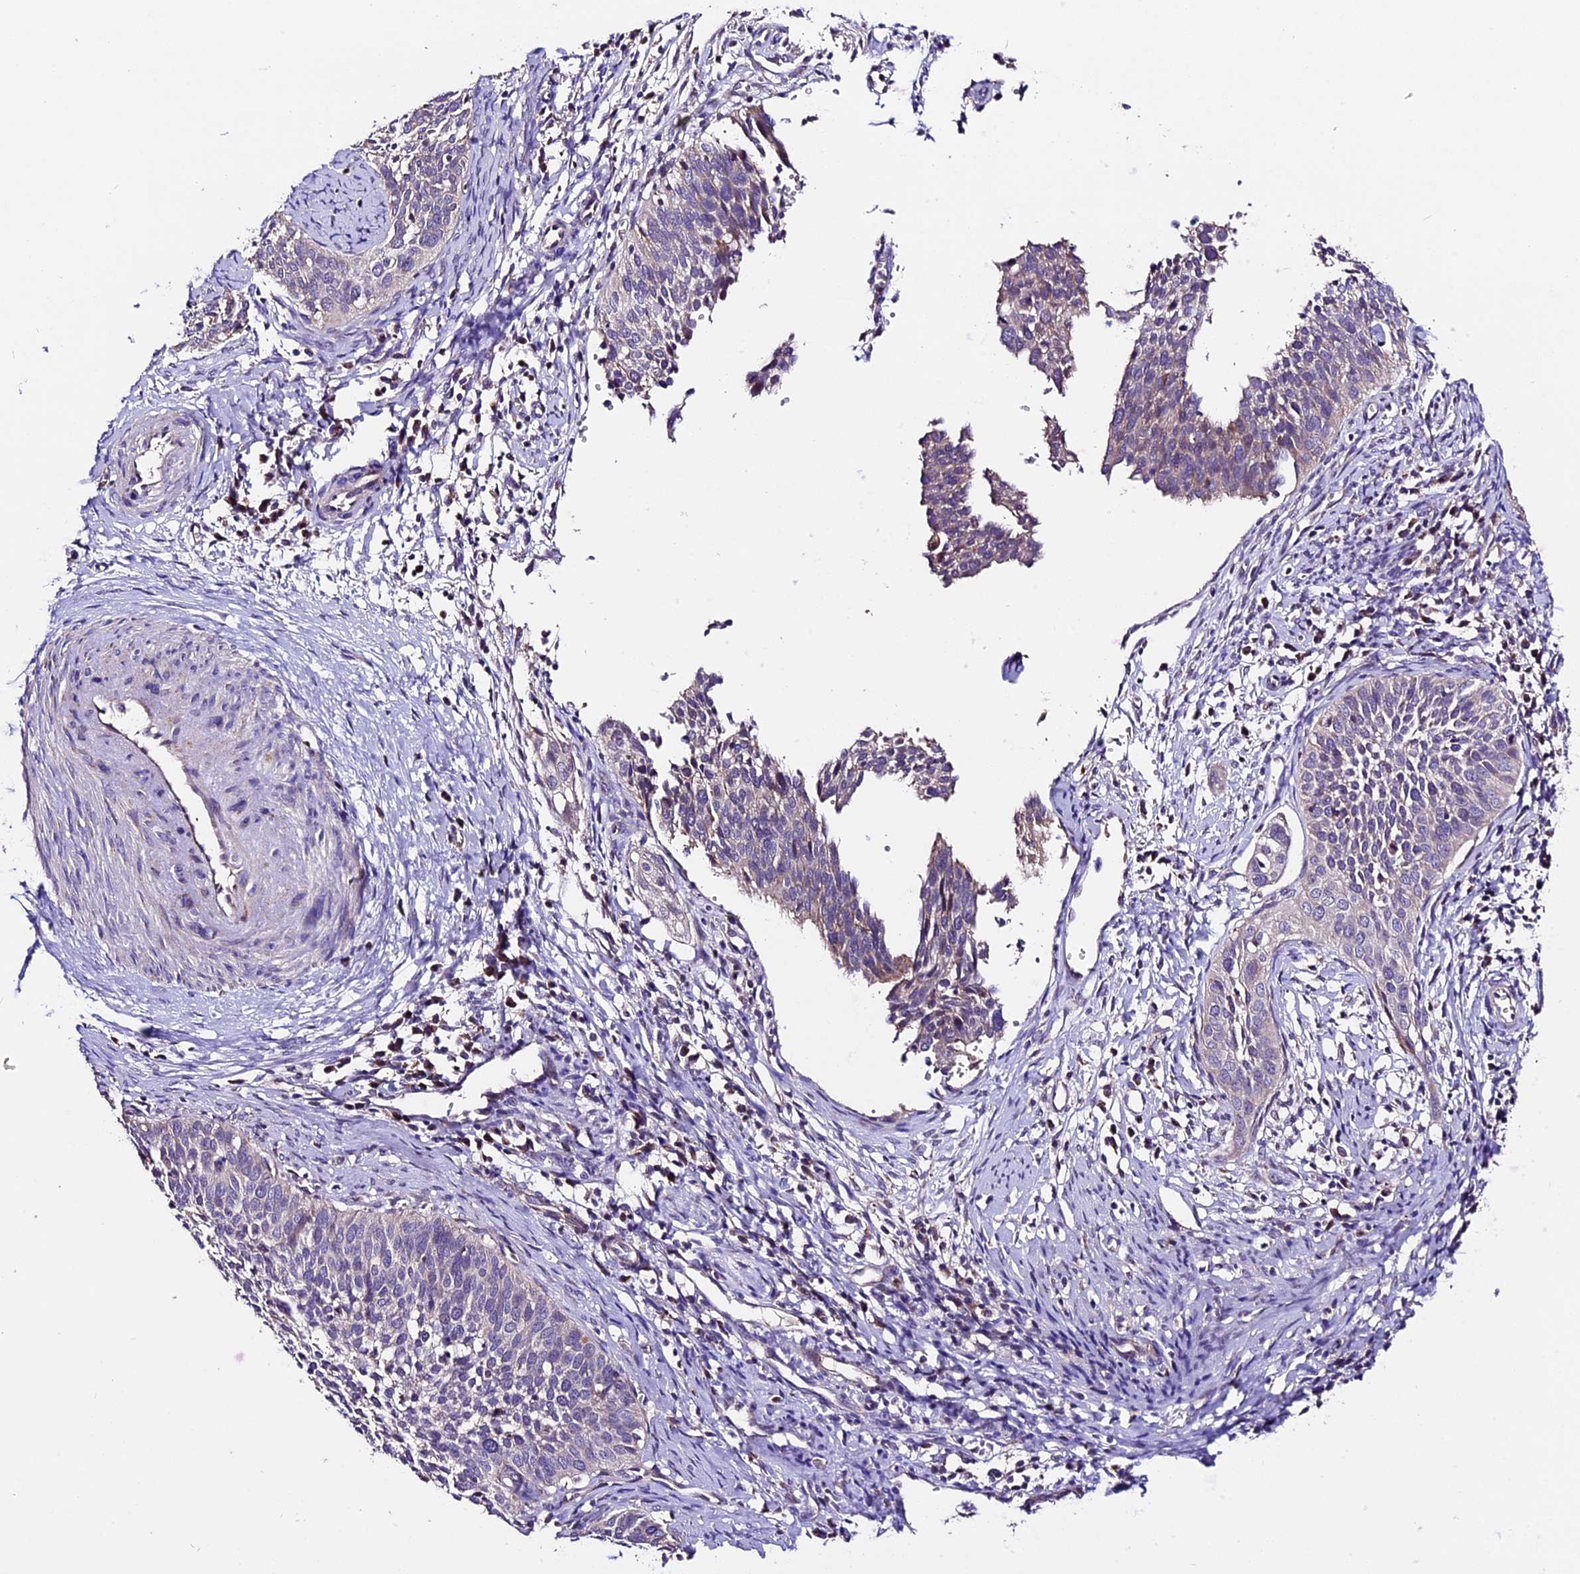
{"staining": {"intensity": "negative", "quantity": "none", "location": "none"}, "tissue": "cervical cancer", "cell_type": "Tumor cells", "image_type": "cancer", "snomed": [{"axis": "morphology", "description": "Squamous cell carcinoma, NOS"}, {"axis": "topography", "description": "Cervix"}], "caption": "Tumor cells show no significant positivity in cervical squamous cell carcinoma.", "gene": "DDX28", "patient": {"sex": "female", "age": 34}}